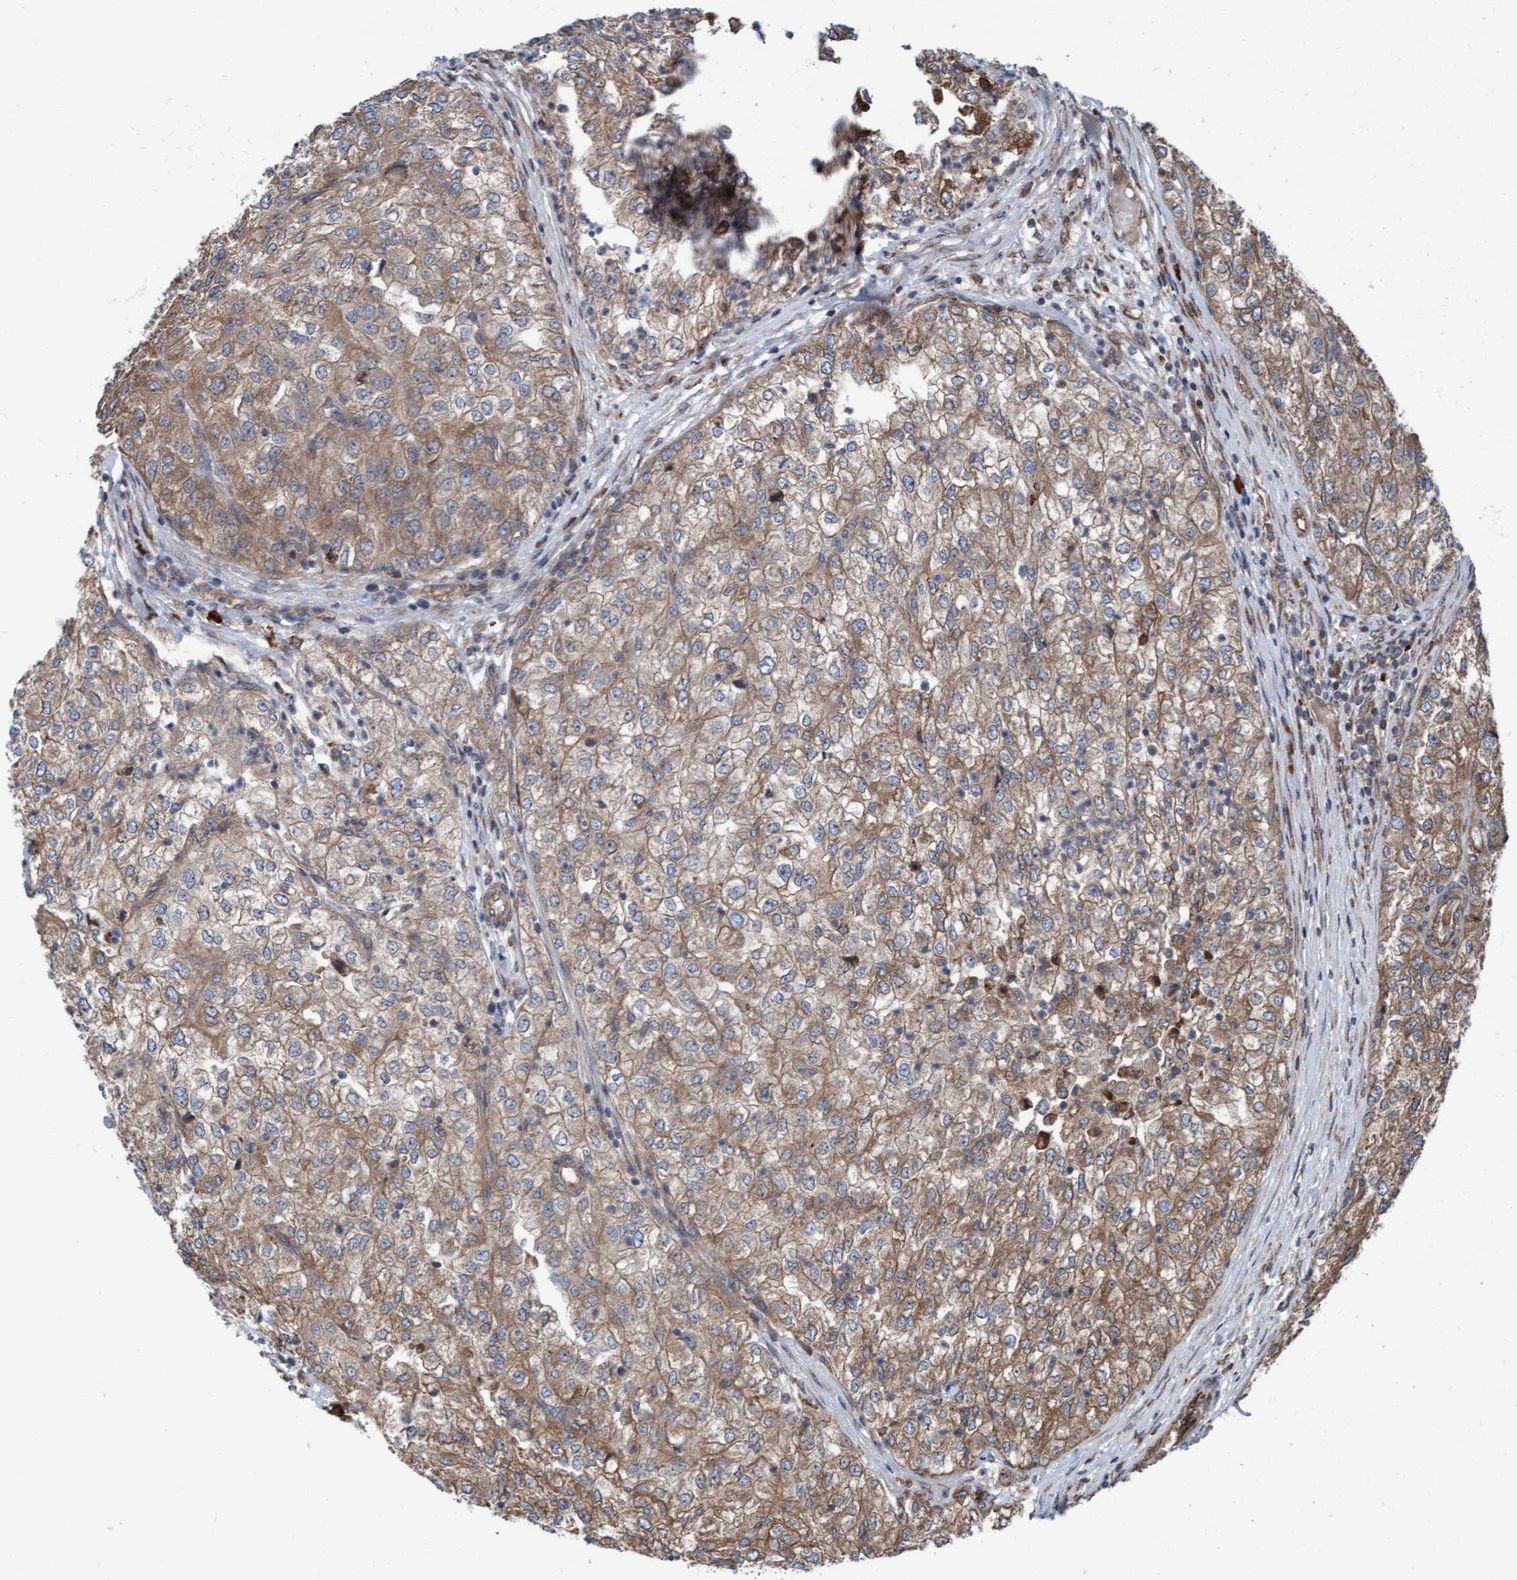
{"staining": {"intensity": "moderate", "quantity": ">75%", "location": "cytoplasmic/membranous"}, "tissue": "renal cancer", "cell_type": "Tumor cells", "image_type": "cancer", "snomed": [{"axis": "morphology", "description": "Adenocarcinoma, NOS"}, {"axis": "topography", "description": "Kidney"}], "caption": "A high-resolution image shows IHC staining of renal cancer, which exhibits moderate cytoplasmic/membranous expression in about >75% of tumor cells.", "gene": "RAP1GAP2", "patient": {"sex": "female", "age": 54}}